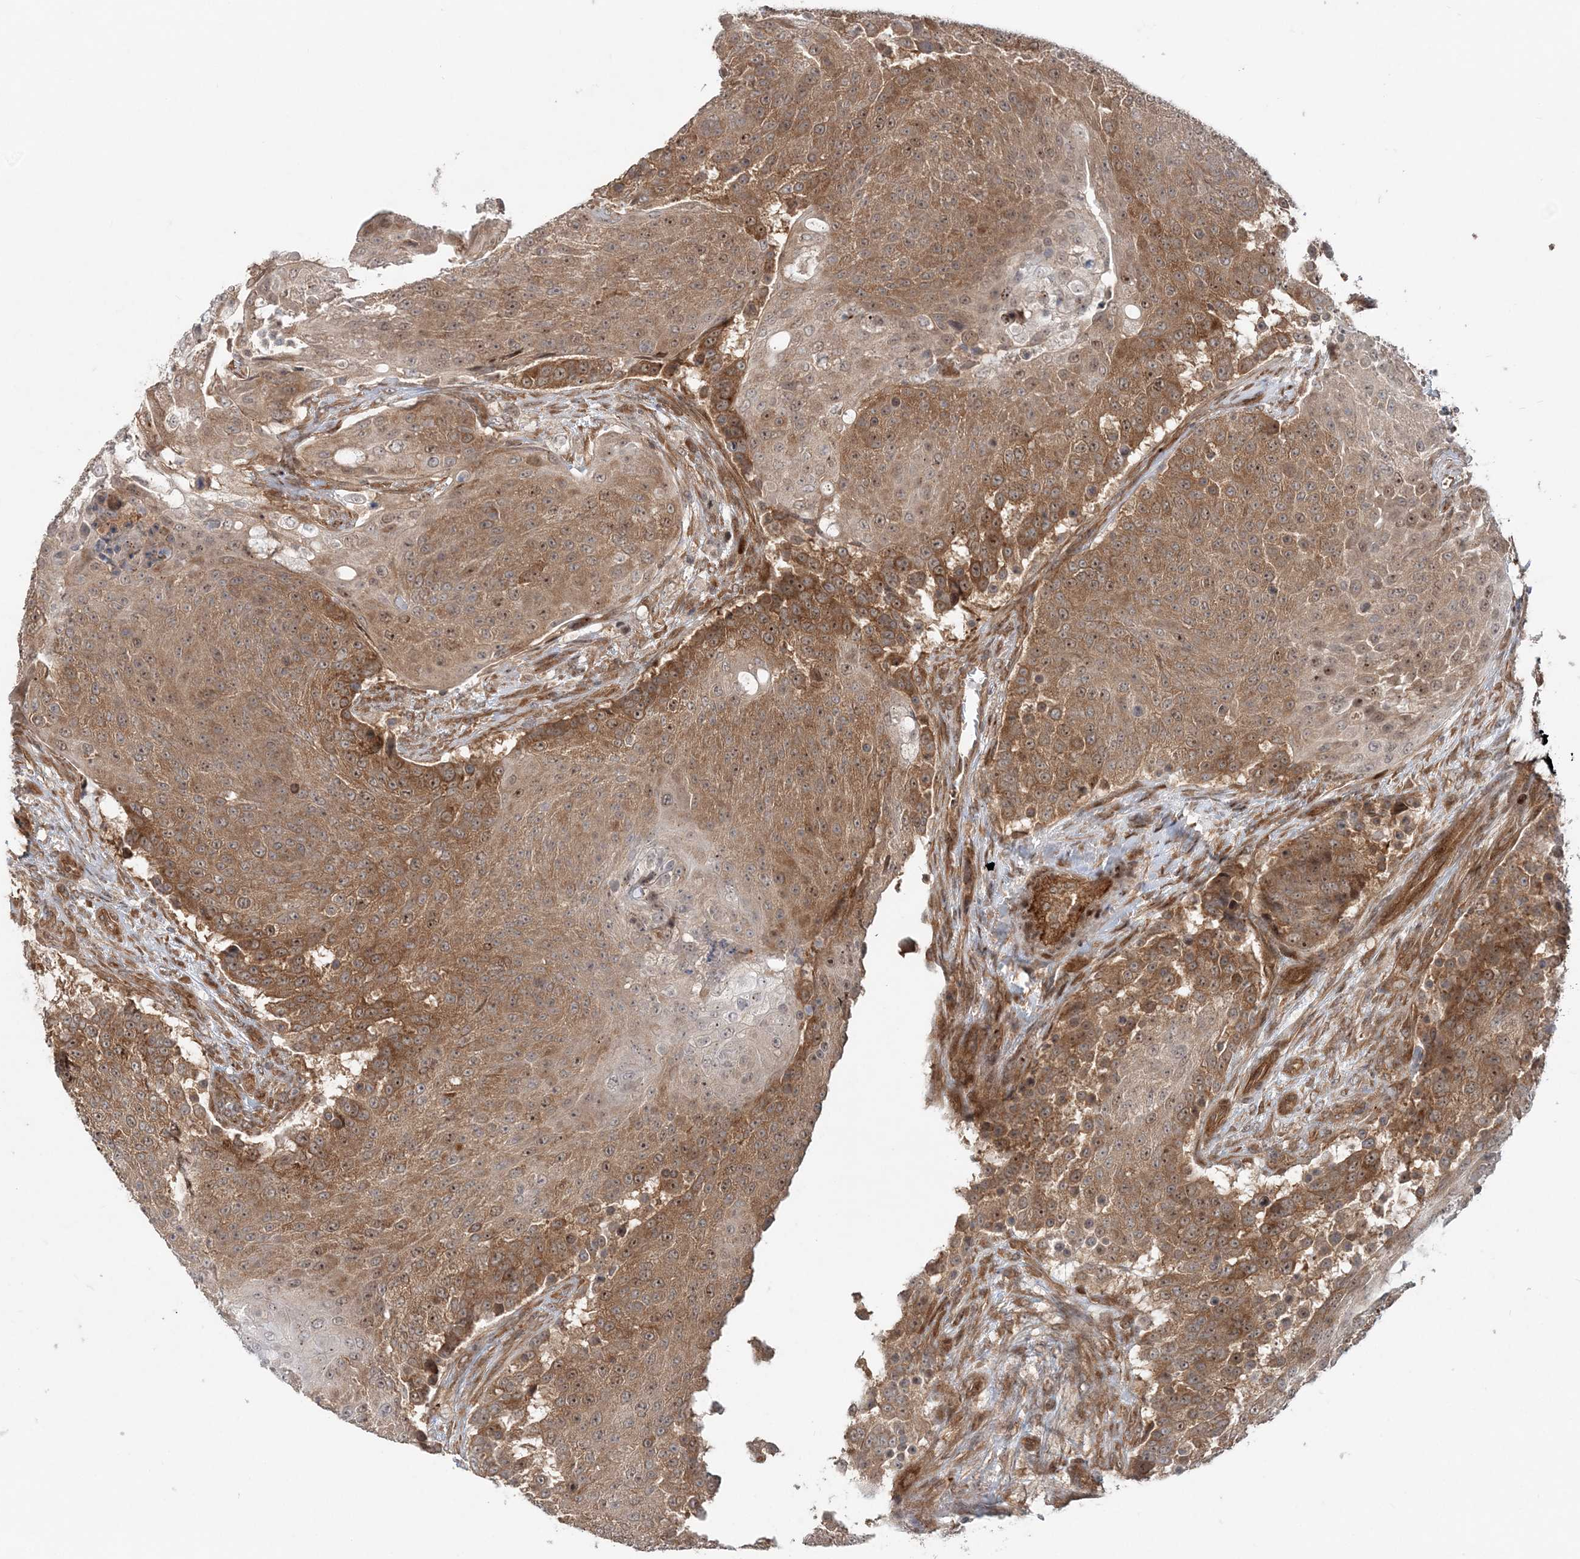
{"staining": {"intensity": "strong", "quantity": ">75%", "location": "cytoplasmic/membranous"}, "tissue": "urothelial cancer", "cell_type": "Tumor cells", "image_type": "cancer", "snomed": [{"axis": "morphology", "description": "Urothelial carcinoma, High grade"}, {"axis": "topography", "description": "Urinary bladder"}], "caption": "Brown immunohistochemical staining in human urothelial cancer reveals strong cytoplasmic/membranous positivity in about >75% of tumor cells.", "gene": "GEMIN5", "patient": {"sex": "female", "age": 63}}